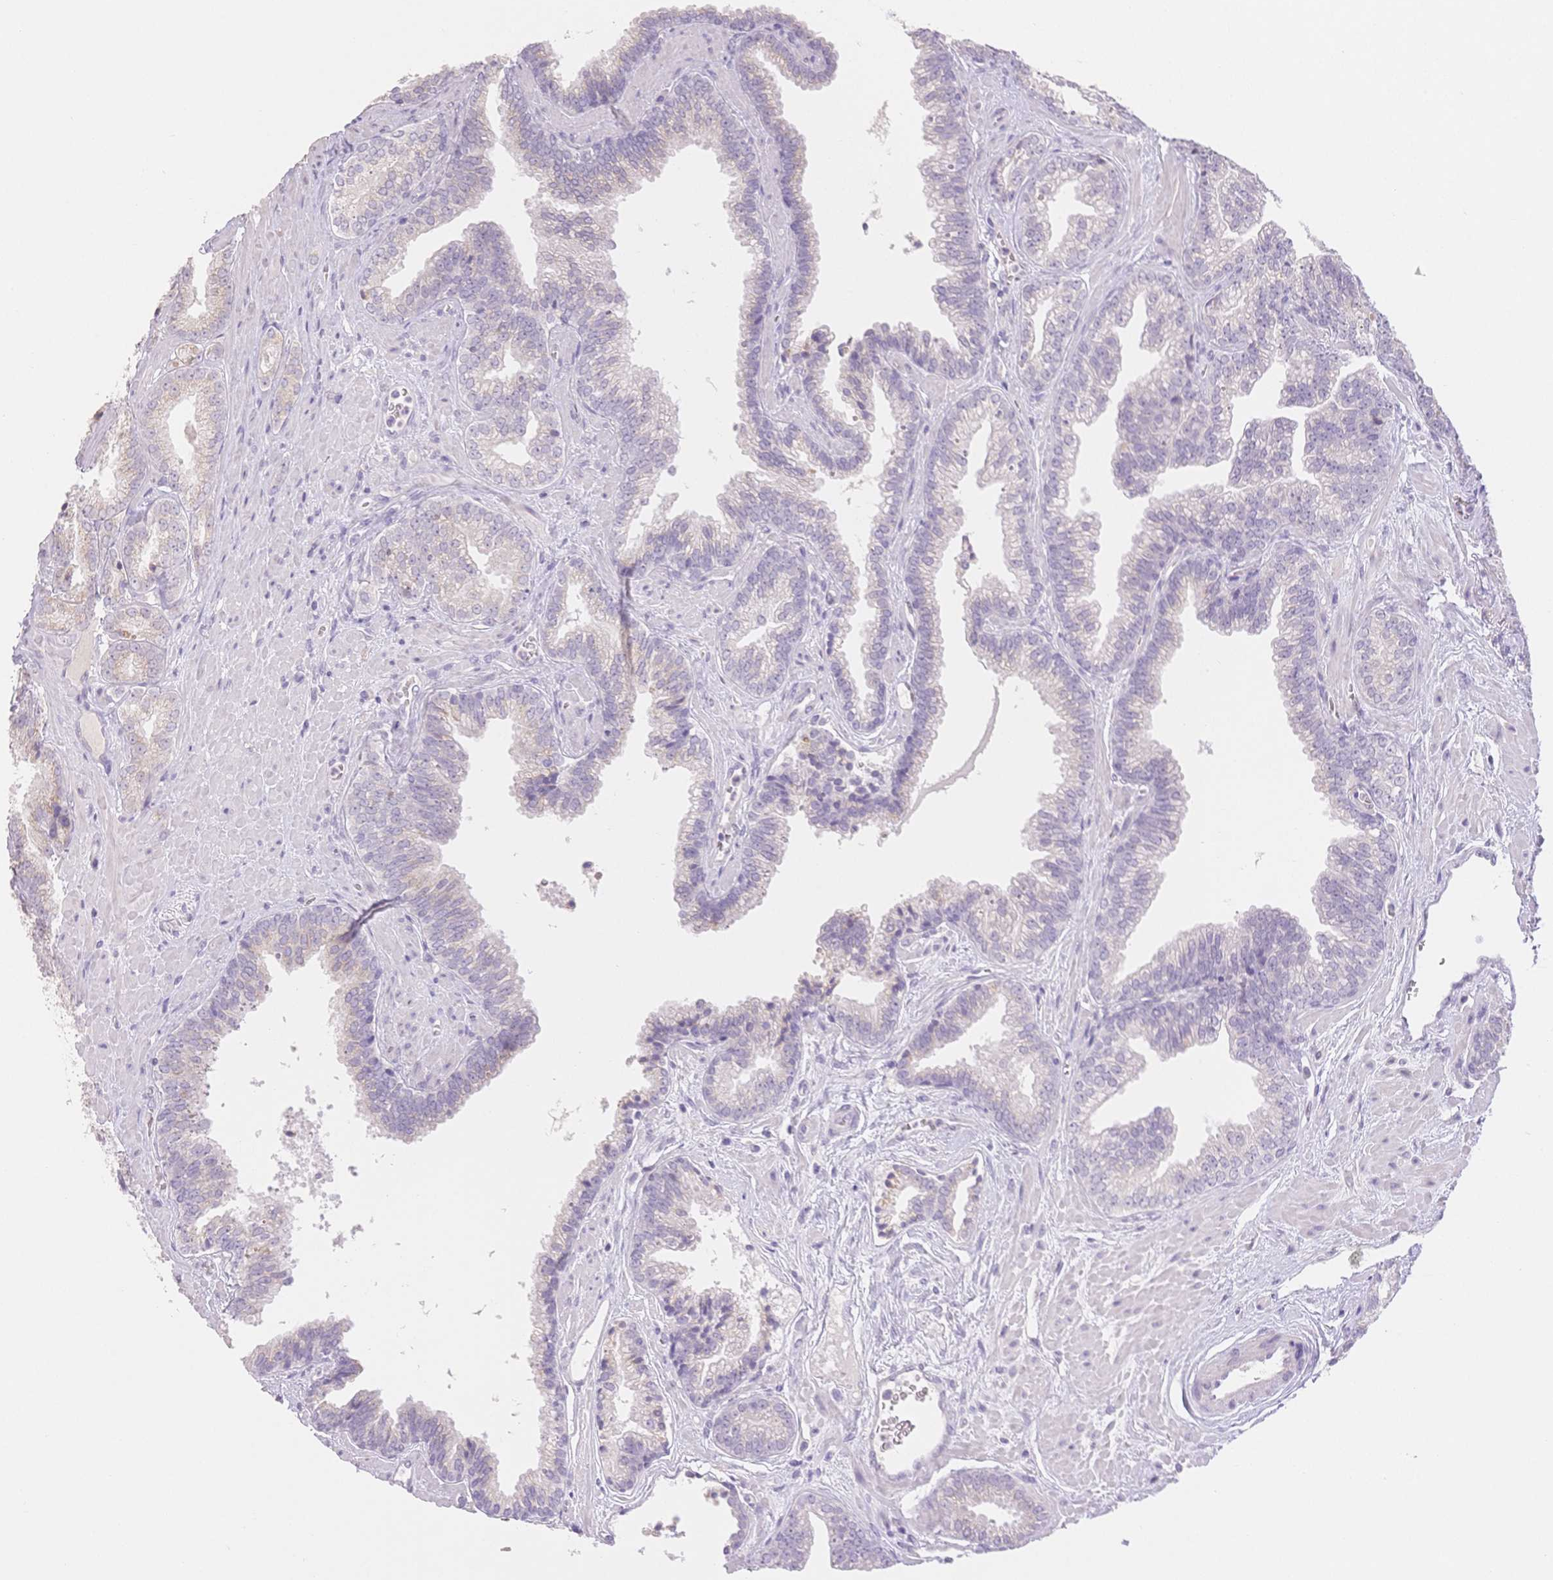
{"staining": {"intensity": "negative", "quantity": "none", "location": "none"}, "tissue": "prostate cancer", "cell_type": "Tumor cells", "image_type": "cancer", "snomed": [{"axis": "morphology", "description": "Adenocarcinoma, High grade"}, {"axis": "topography", "description": "Prostate"}], "caption": "An image of prostate cancer (high-grade adenocarcinoma) stained for a protein displays no brown staining in tumor cells.", "gene": "SUV39H2", "patient": {"sex": "male", "age": 68}}